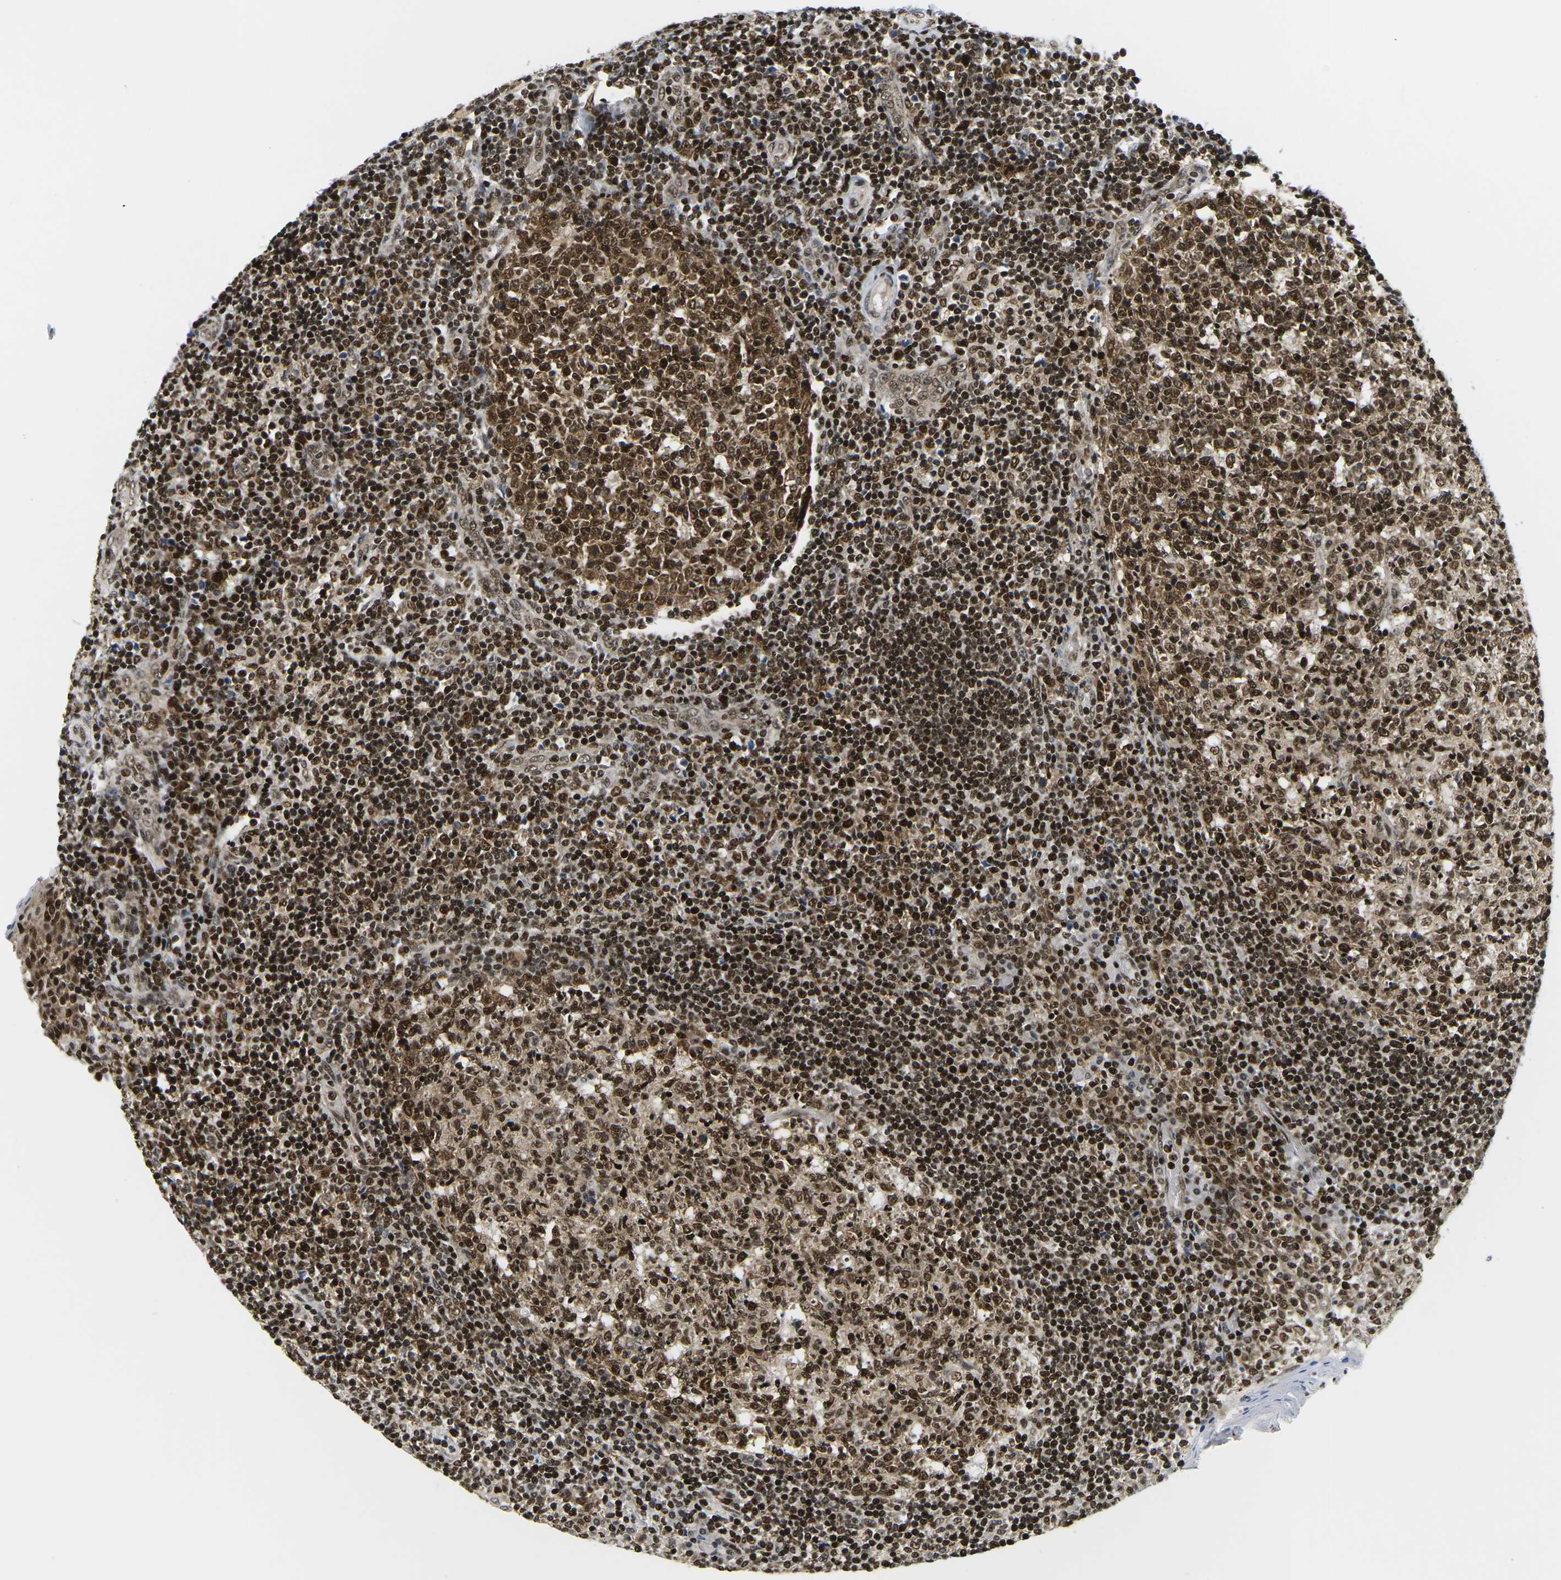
{"staining": {"intensity": "strong", "quantity": ">75%", "location": "cytoplasmic/membranous,nuclear"}, "tissue": "tonsil", "cell_type": "Germinal center cells", "image_type": "normal", "snomed": [{"axis": "morphology", "description": "Normal tissue, NOS"}, {"axis": "topography", "description": "Tonsil"}], "caption": "Protein analysis of benign tonsil displays strong cytoplasmic/membranous,nuclear expression in approximately >75% of germinal center cells.", "gene": "CELF1", "patient": {"sex": "female", "age": 19}}